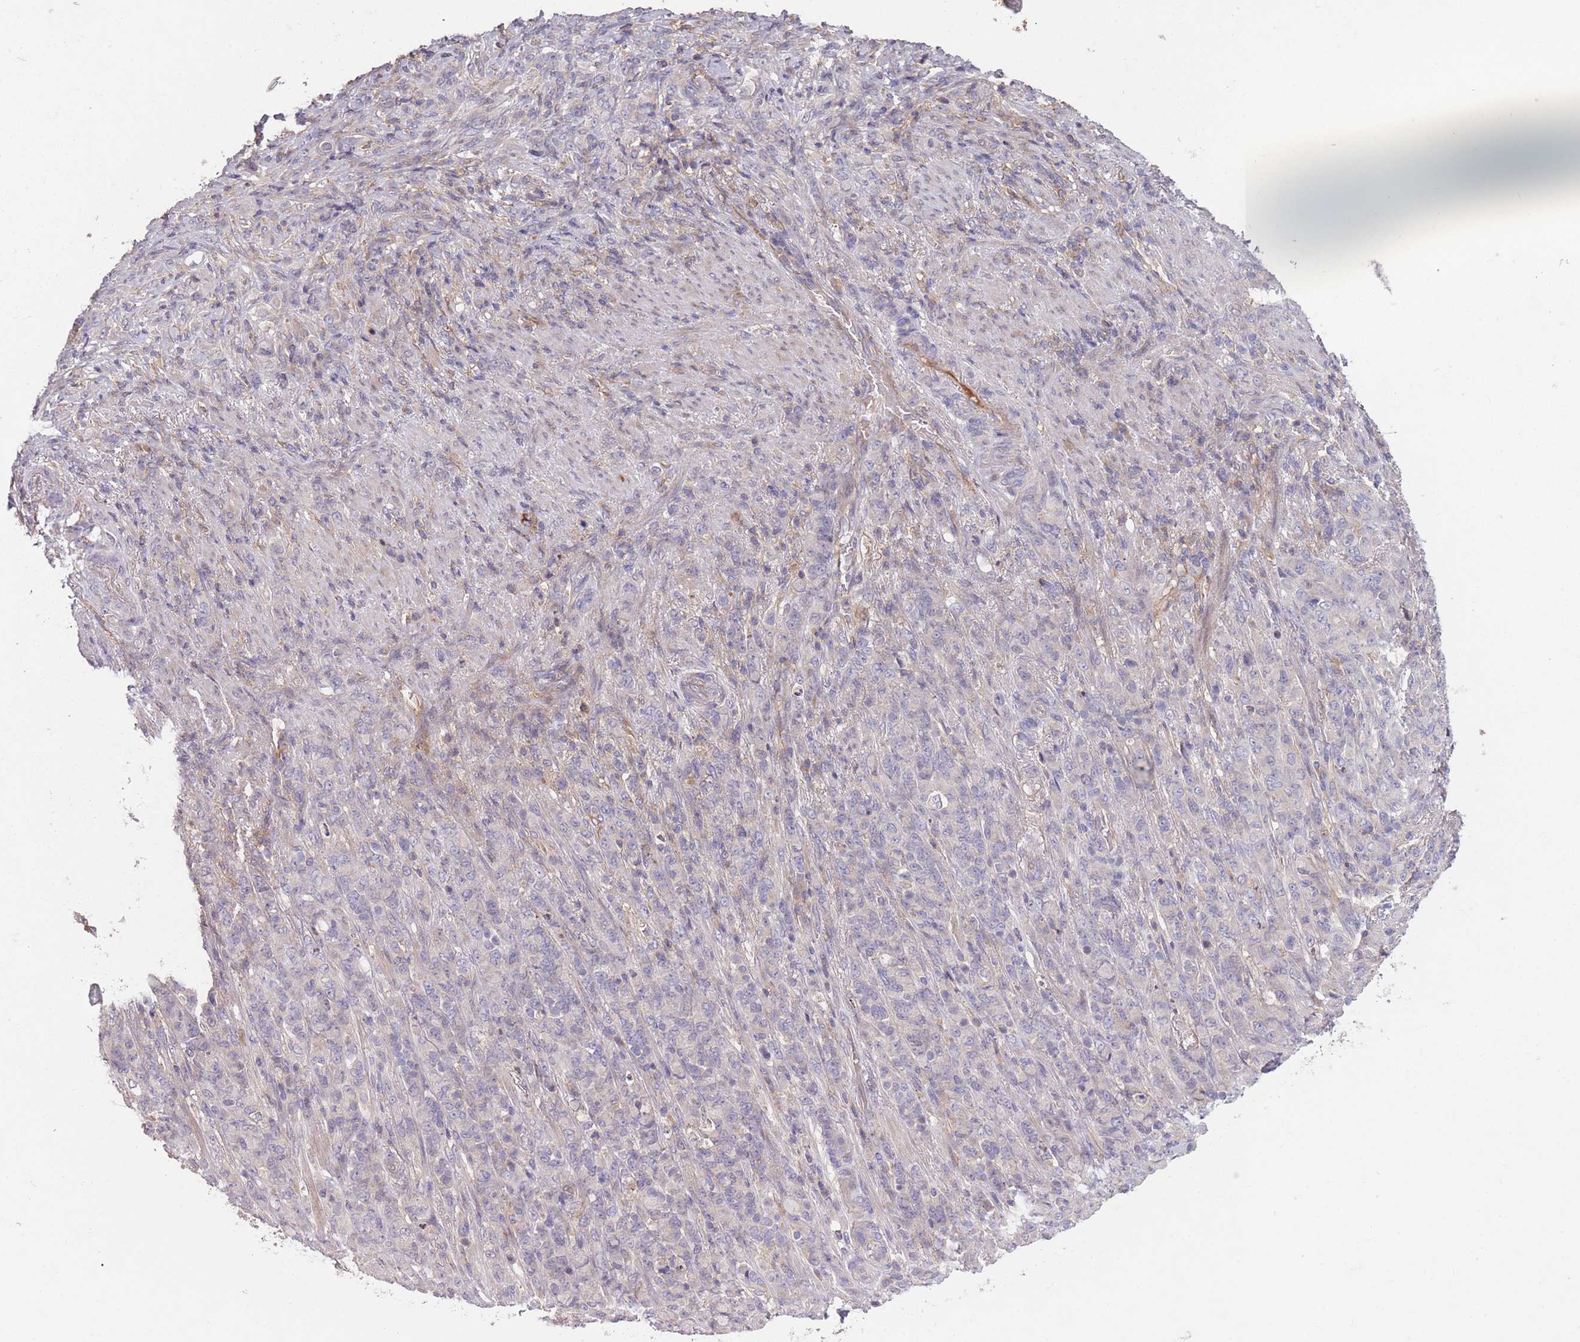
{"staining": {"intensity": "negative", "quantity": "none", "location": "none"}, "tissue": "stomach cancer", "cell_type": "Tumor cells", "image_type": "cancer", "snomed": [{"axis": "morphology", "description": "Adenocarcinoma, NOS"}, {"axis": "topography", "description": "Stomach"}], "caption": "This is an immunohistochemistry micrograph of human stomach cancer (adenocarcinoma). There is no positivity in tumor cells.", "gene": "OR2V2", "patient": {"sex": "female", "age": 79}}